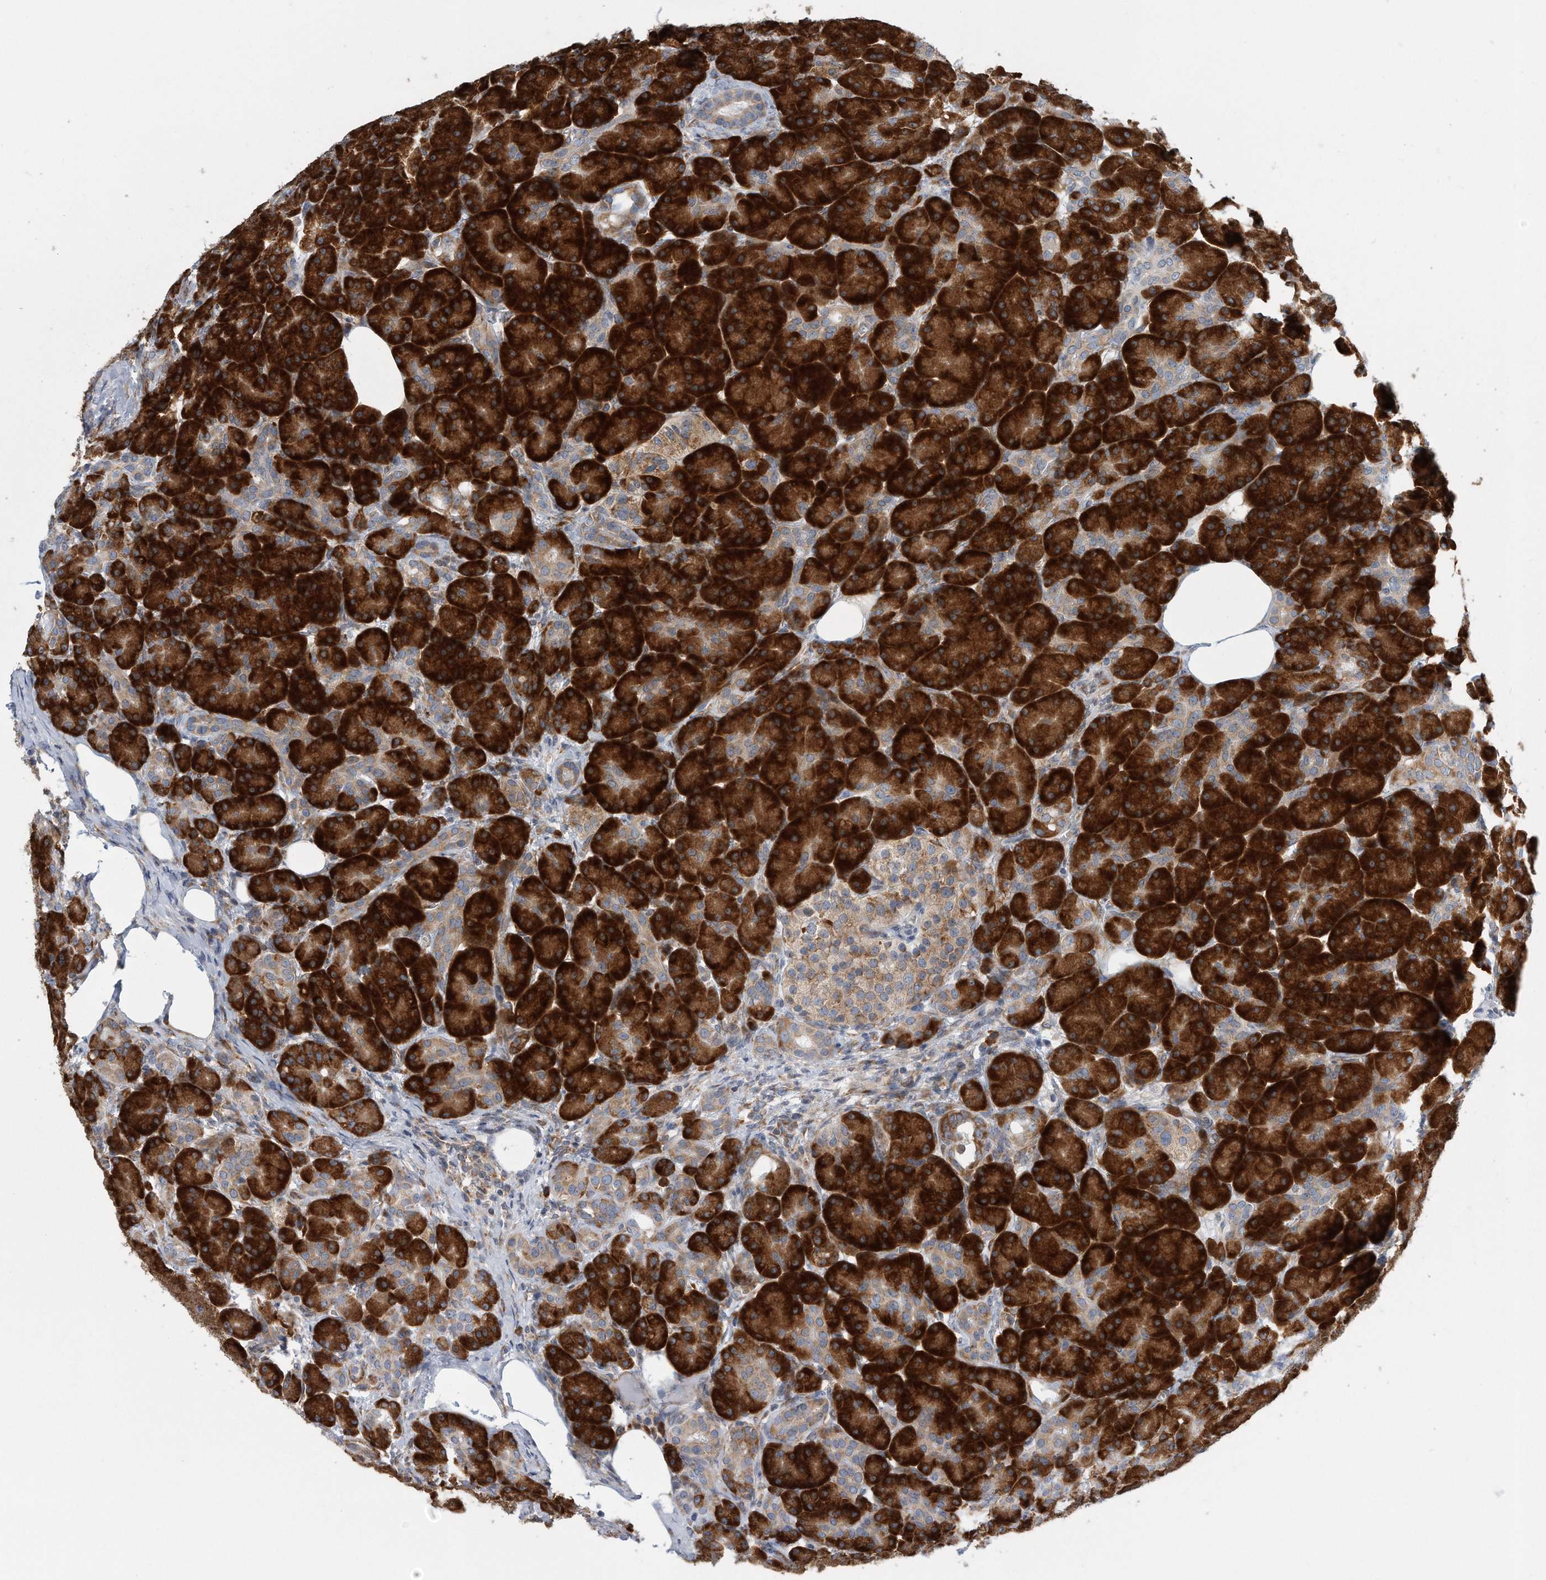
{"staining": {"intensity": "strong", "quantity": ">75%", "location": "cytoplasmic/membranous"}, "tissue": "pancreas", "cell_type": "Exocrine glandular cells", "image_type": "normal", "snomed": [{"axis": "morphology", "description": "Normal tissue, NOS"}, {"axis": "topography", "description": "Pancreas"}], "caption": "Approximately >75% of exocrine glandular cells in benign pancreas display strong cytoplasmic/membranous protein staining as visualized by brown immunohistochemical staining.", "gene": "RPL26L1", "patient": {"sex": "male", "age": 63}}